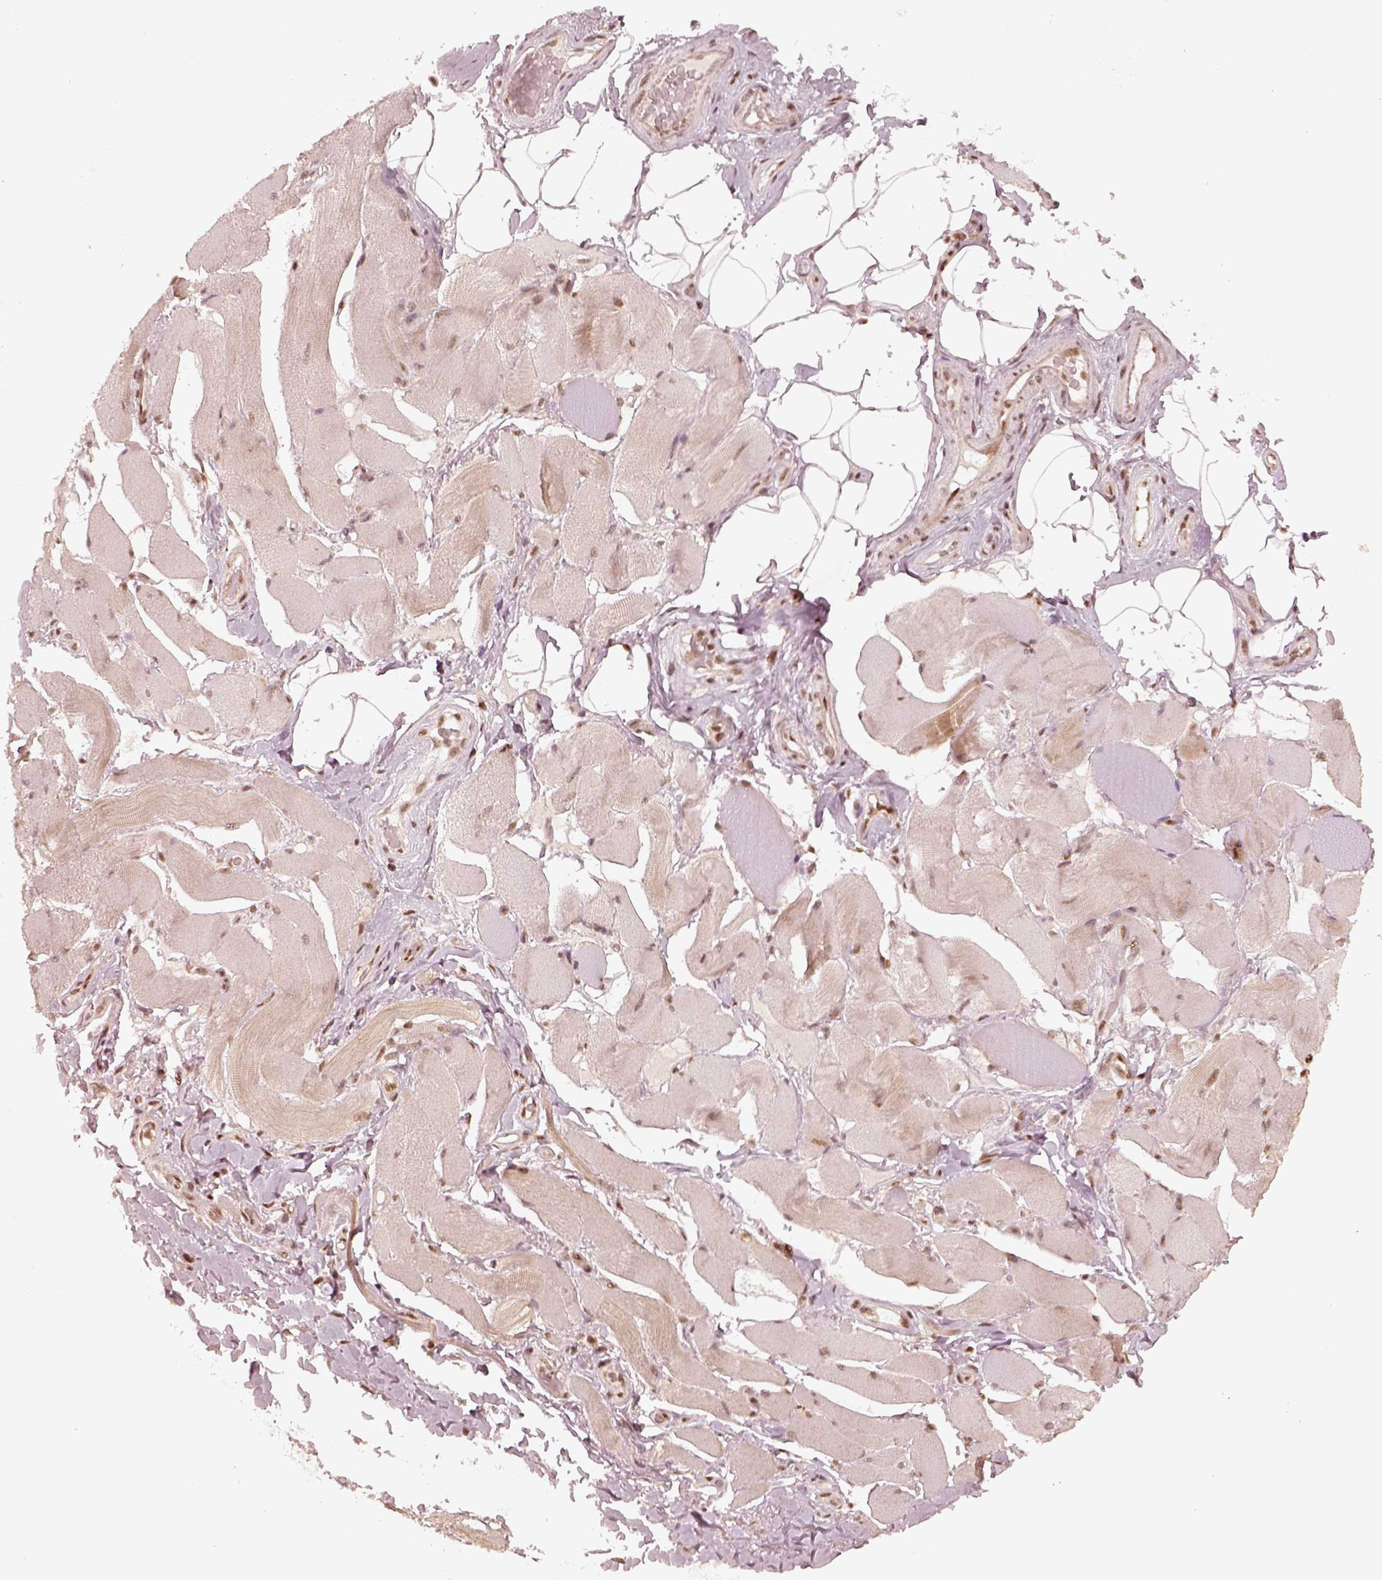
{"staining": {"intensity": "moderate", "quantity": "<25%", "location": "nuclear"}, "tissue": "skeletal muscle", "cell_type": "Myocytes", "image_type": "normal", "snomed": [{"axis": "morphology", "description": "Normal tissue, NOS"}, {"axis": "topography", "description": "Skeletal muscle"}, {"axis": "topography", "description": "Anal"}, {"axis": "topography", "description": "Peripheral nerve tissue"}], "caption": "Human skeletal muscle stained with a brown dye exhibits moderate nuclear positive staining in approximately <25% of myocytes.", "gene": "GMEB2", "patient": {"sex": "male", "age": 53}}